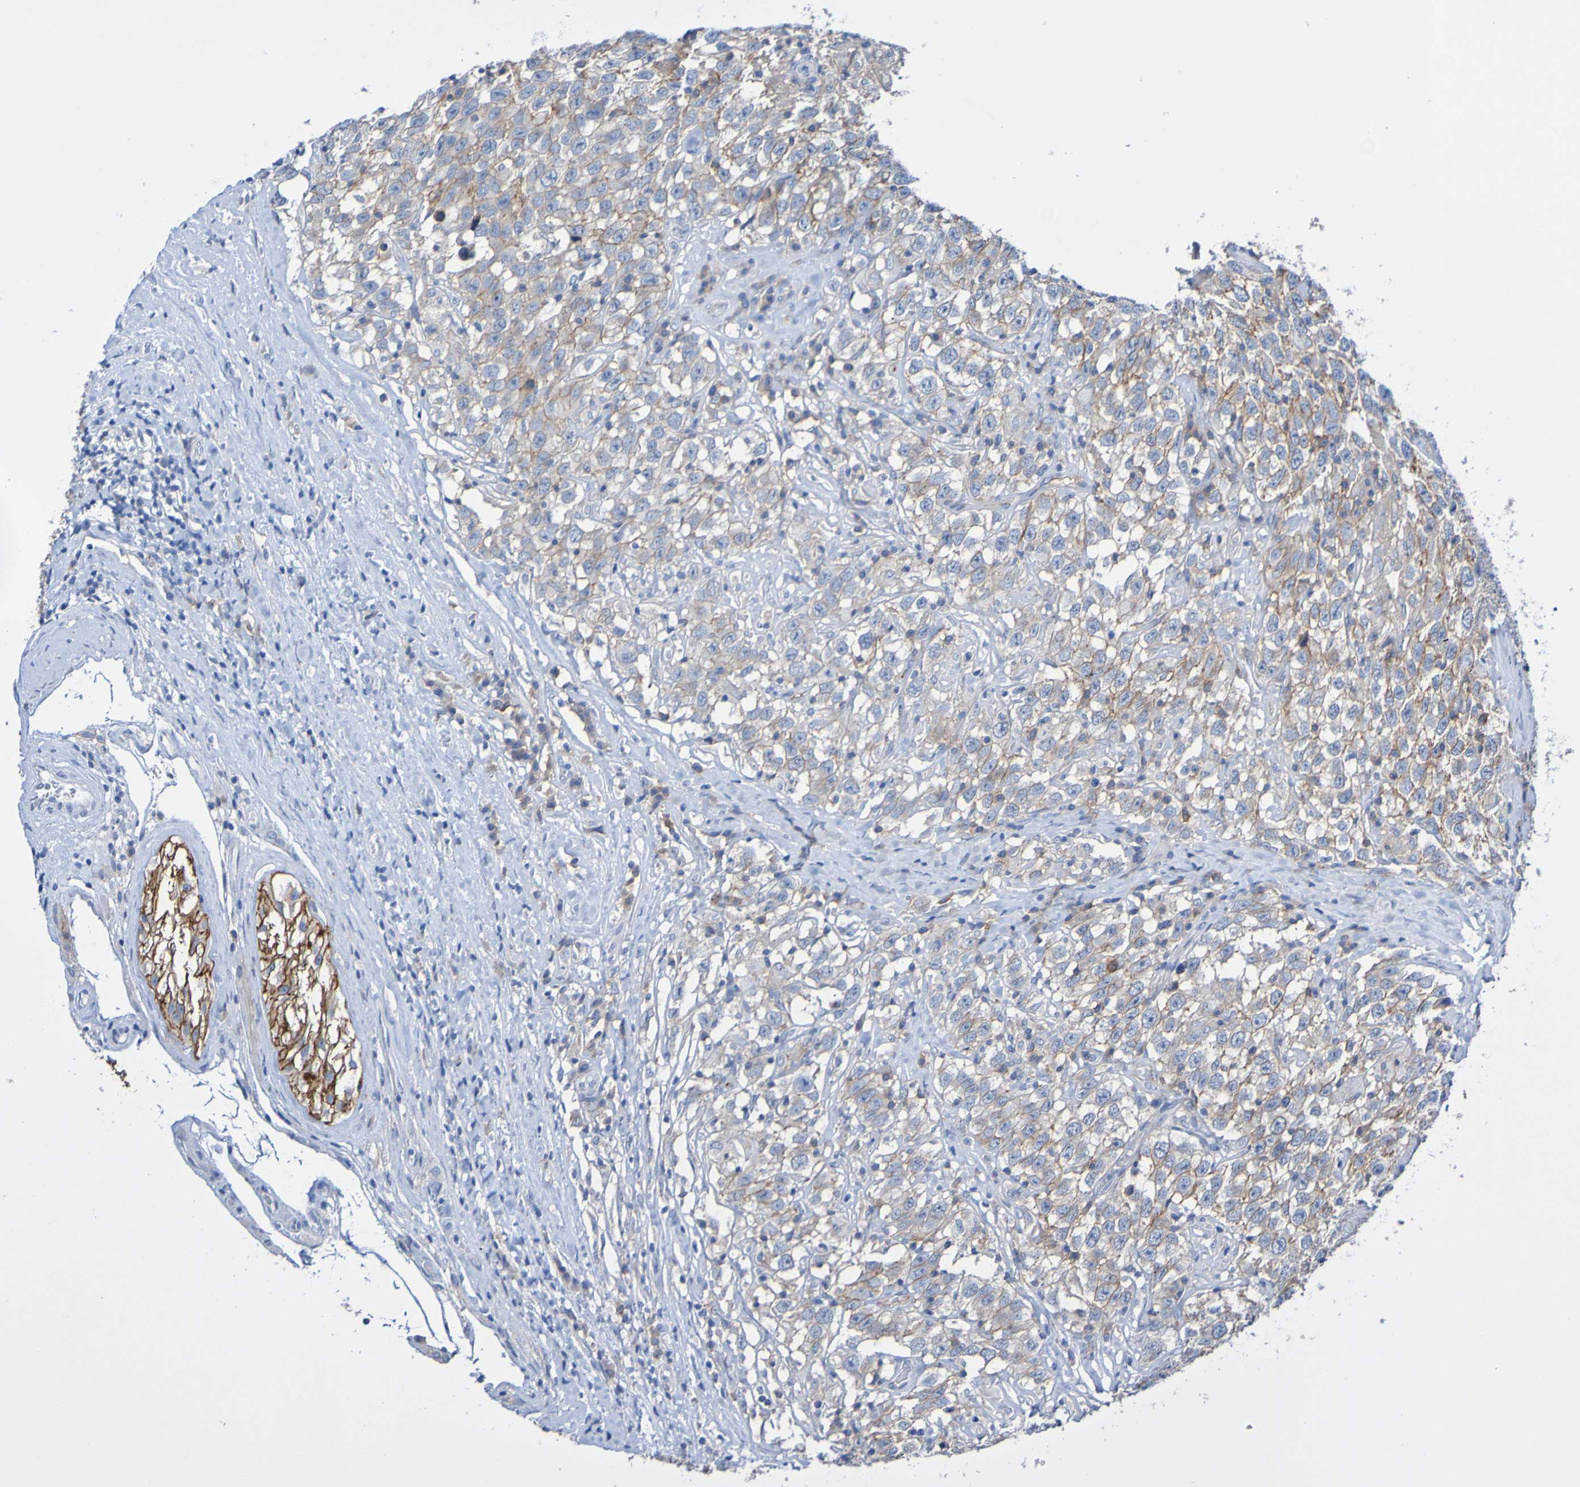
{"staining": {"intensity": "moderate", "quantity": "25%-75%", "location": "cytoplasmic/membranous"}, "tissue": "testis cancer", "cell_type": "Tumor cells", "image_type": "cancer", "snomed": [{"axis": "morphology", "description": "Seminoma, NOS"}, {"axis": "topography", "description": "Testis"}], "caption": "The histopathology image shows staining of testis cancer (seminoma), revealing moderate cytoplasmic/membranous protein staining (brown color) within tumor cells.", "gene": "SLC3A2", "patient": {"sex": "male", "age": 41}}